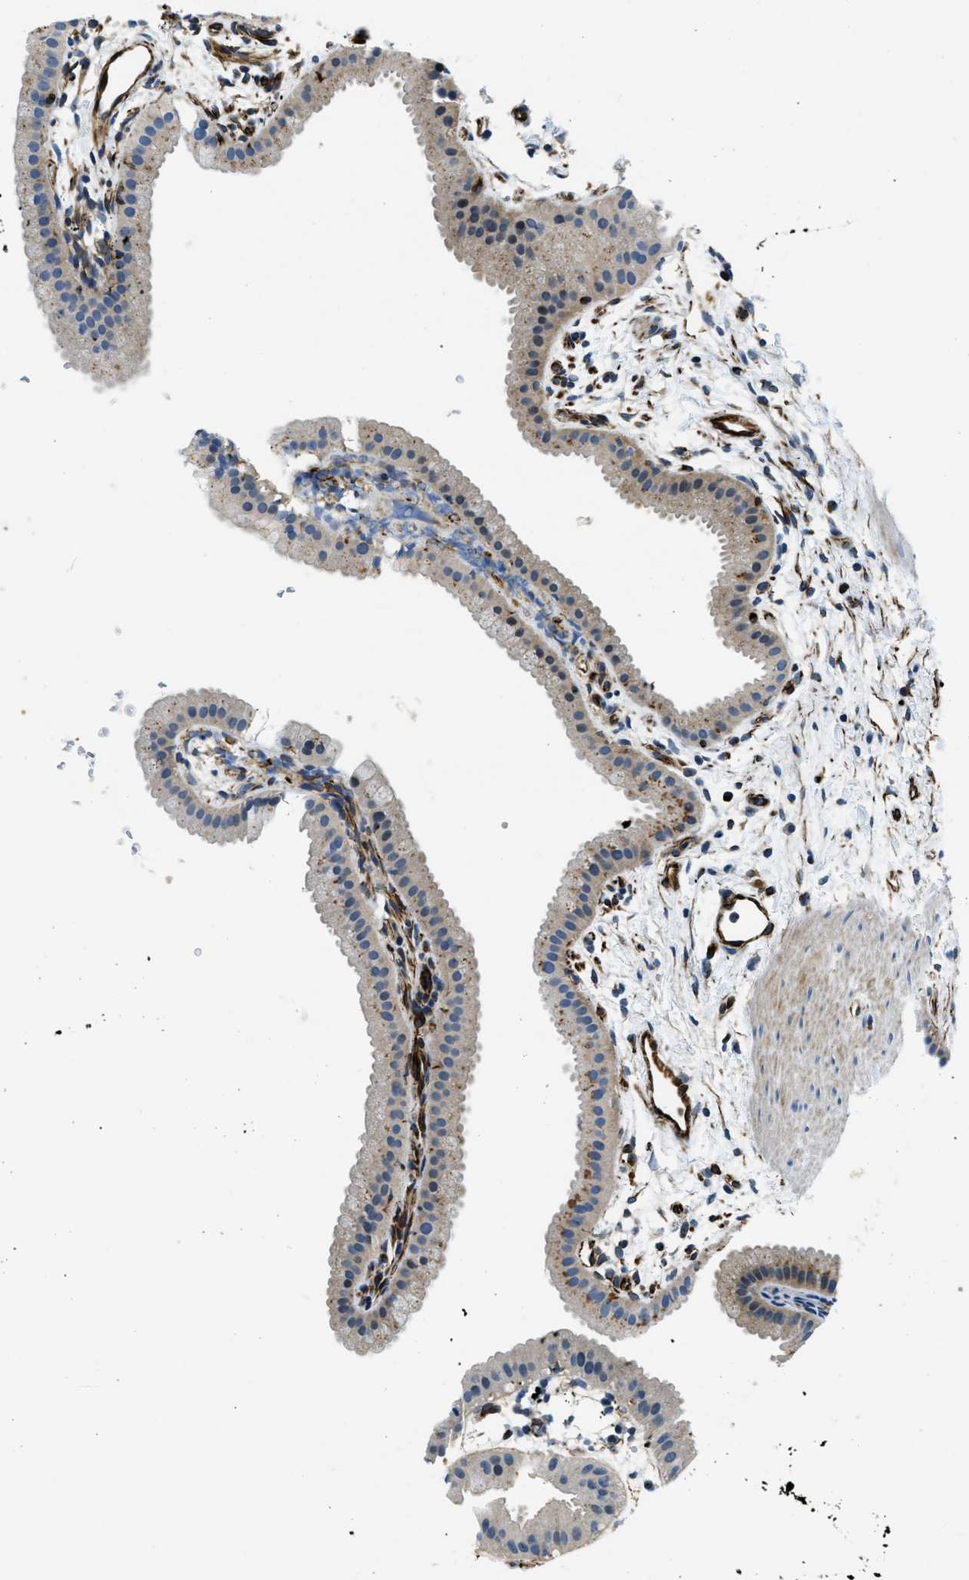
{"staining": {"intensity": "negative", "quantity": "none", "location": "none"}, "tissue": "gallbladder", "cell_type": "Glandular cells", "image_type": "normal", "snomed": [{"axis": "morphology", "description": "Normal tissue, NOS"}, {"axis": "topography", "description": "Gallbladder"}], "caption": "Image shows no significant protein staining in glandular cells of benign gallbladder.", "gene": "GNS", "patient": {"sex": "female", "age": 64}}